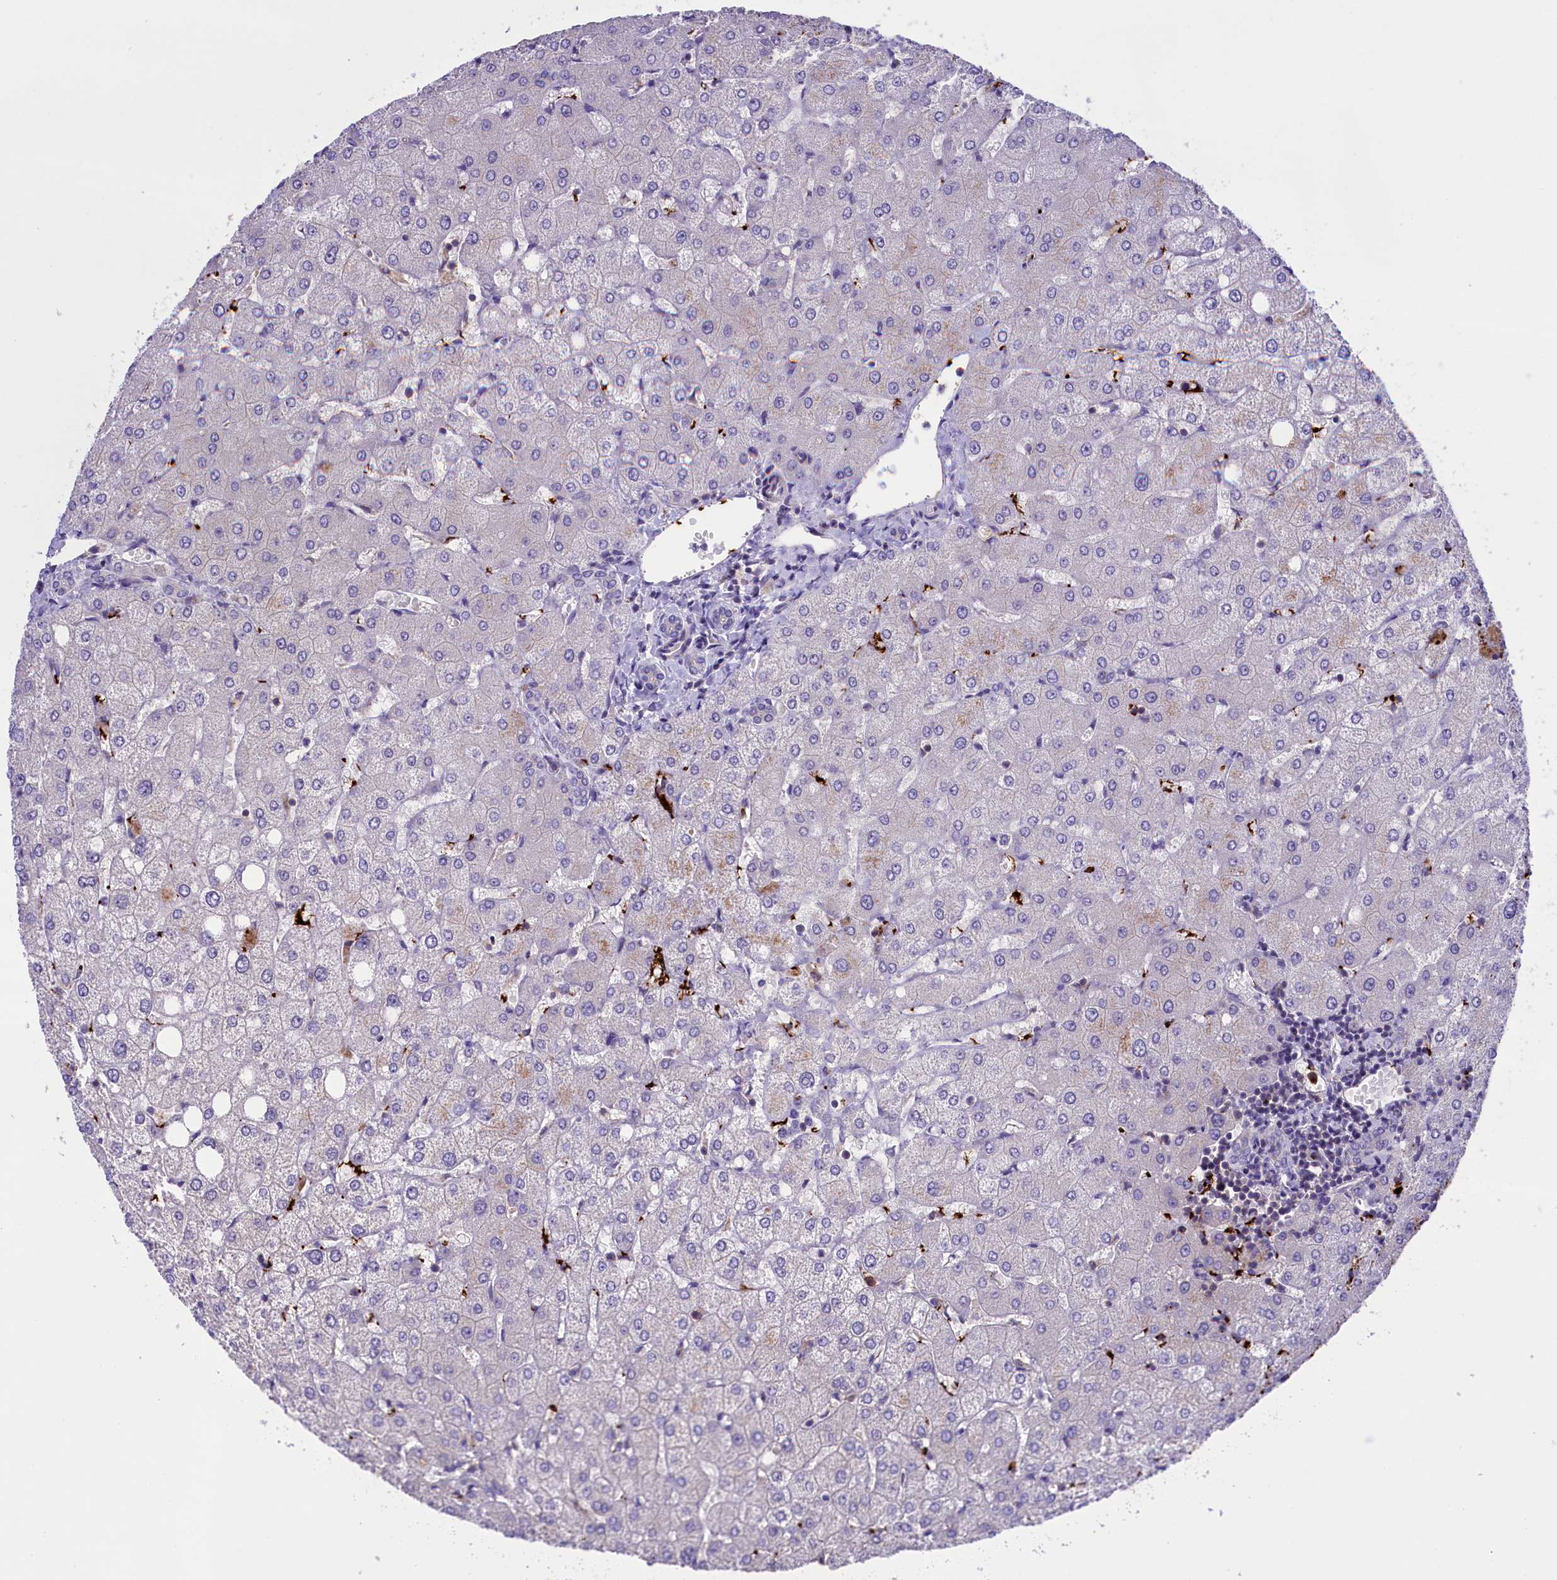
{"staining": {"intensity": "negative", "quantity": "none", "location": "none"}, "tissue": "liver", "cell_type": "Cholangiocytes", "image_type": "normal", "snomed": [{"axis": "morphology", "description": "Normal tissue, NOS"}, {"axis": "topography", "description": "Liver"}], "caption": "An IHC image of normal liver is shown. There is no staining in cholangiocytes of liver.", "gene": "HEATR3", "patient": {"sex": "female", "age": 54}}